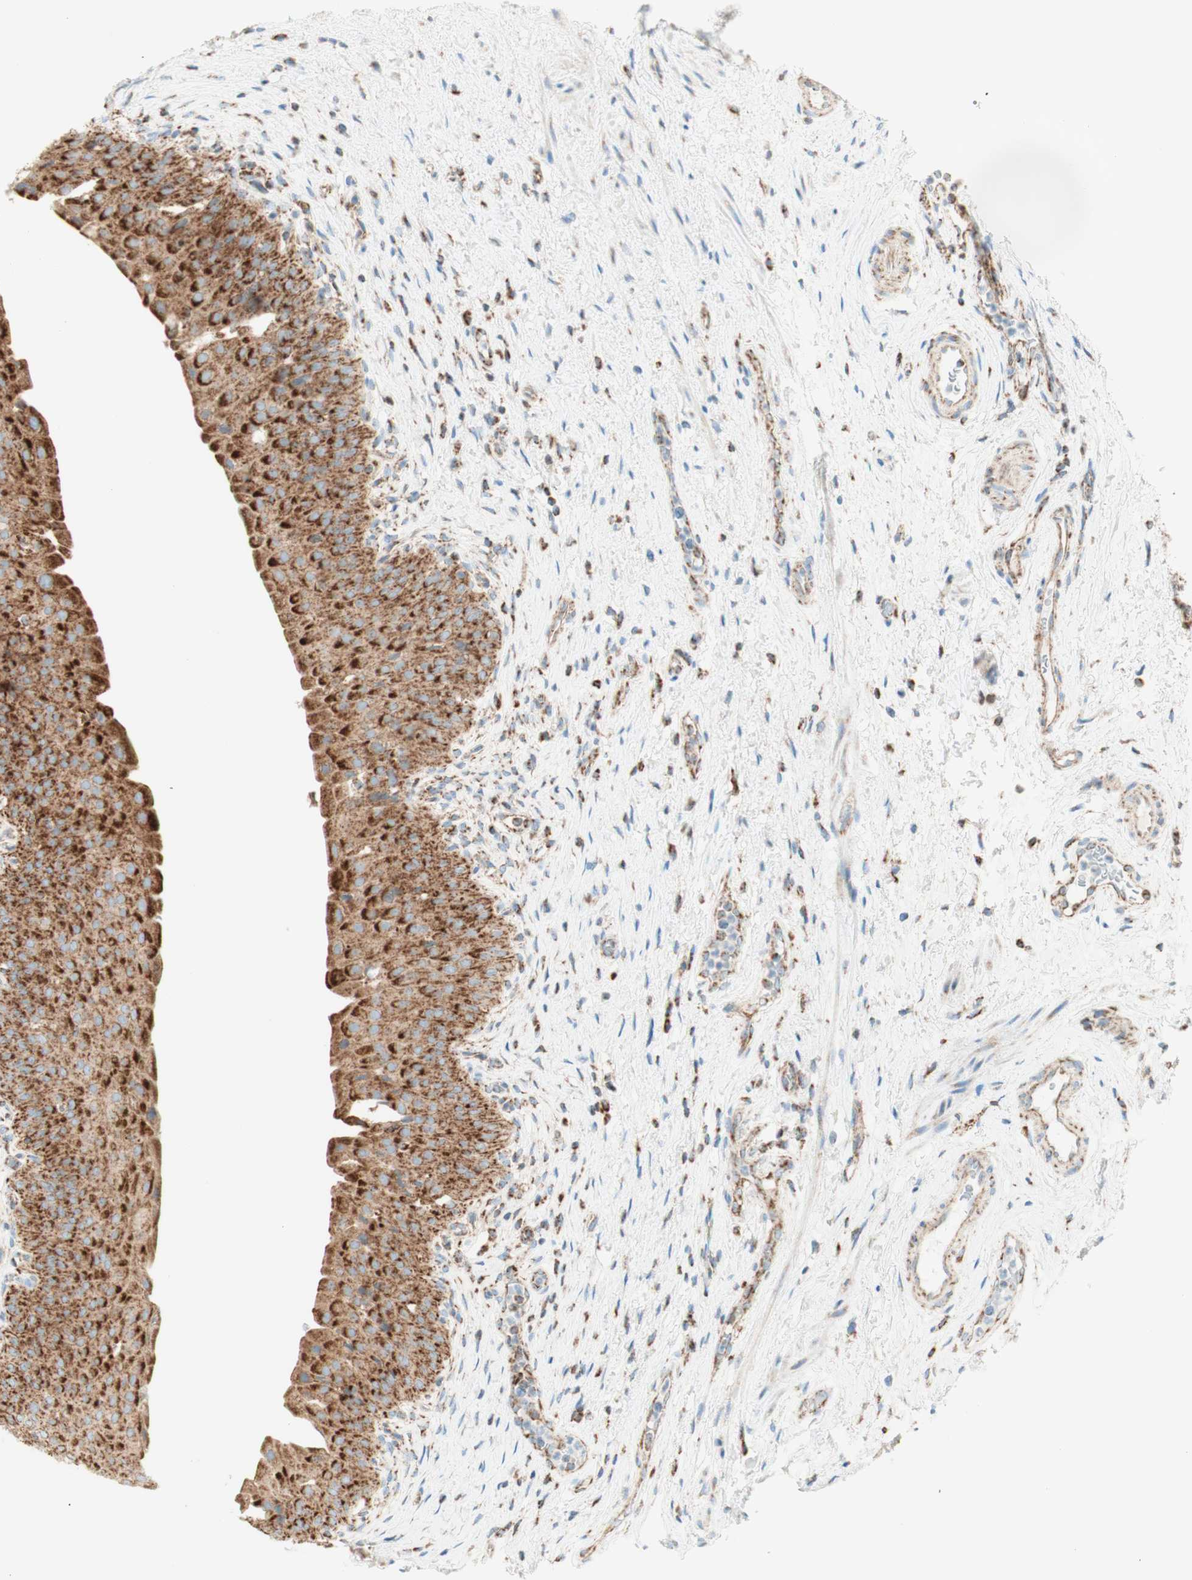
{"staining": {"intensity": "strong", "quantity": ">75%", "location": "cytoplasmic/membranous"}, "tissue": "urinary bladder", "cell_type": "Urothelial cells", "image_type": "normal", "snomed": [{"axis": "morphology", "description": "Normal tissue, NOS"}, {"axis": "morphology", "description": "Urothelial carcinoma, High grade"}, {"axis": "topography", "description": "Urinary bladder"}], "caption": "Protein staining reveals strong cytoplasmic/membranous staining in approximately >75% of urothelial cells in benign urinary bladder. The staining was performed using DAB (3,3'-diaminobenzidine) to visualize the protein expression in brown, while the nuclei were stained in blue with hematoxylin (Magnification: 20x).", "gene": "TOMM20", "patient": {"sex": "male", "age": 46}}